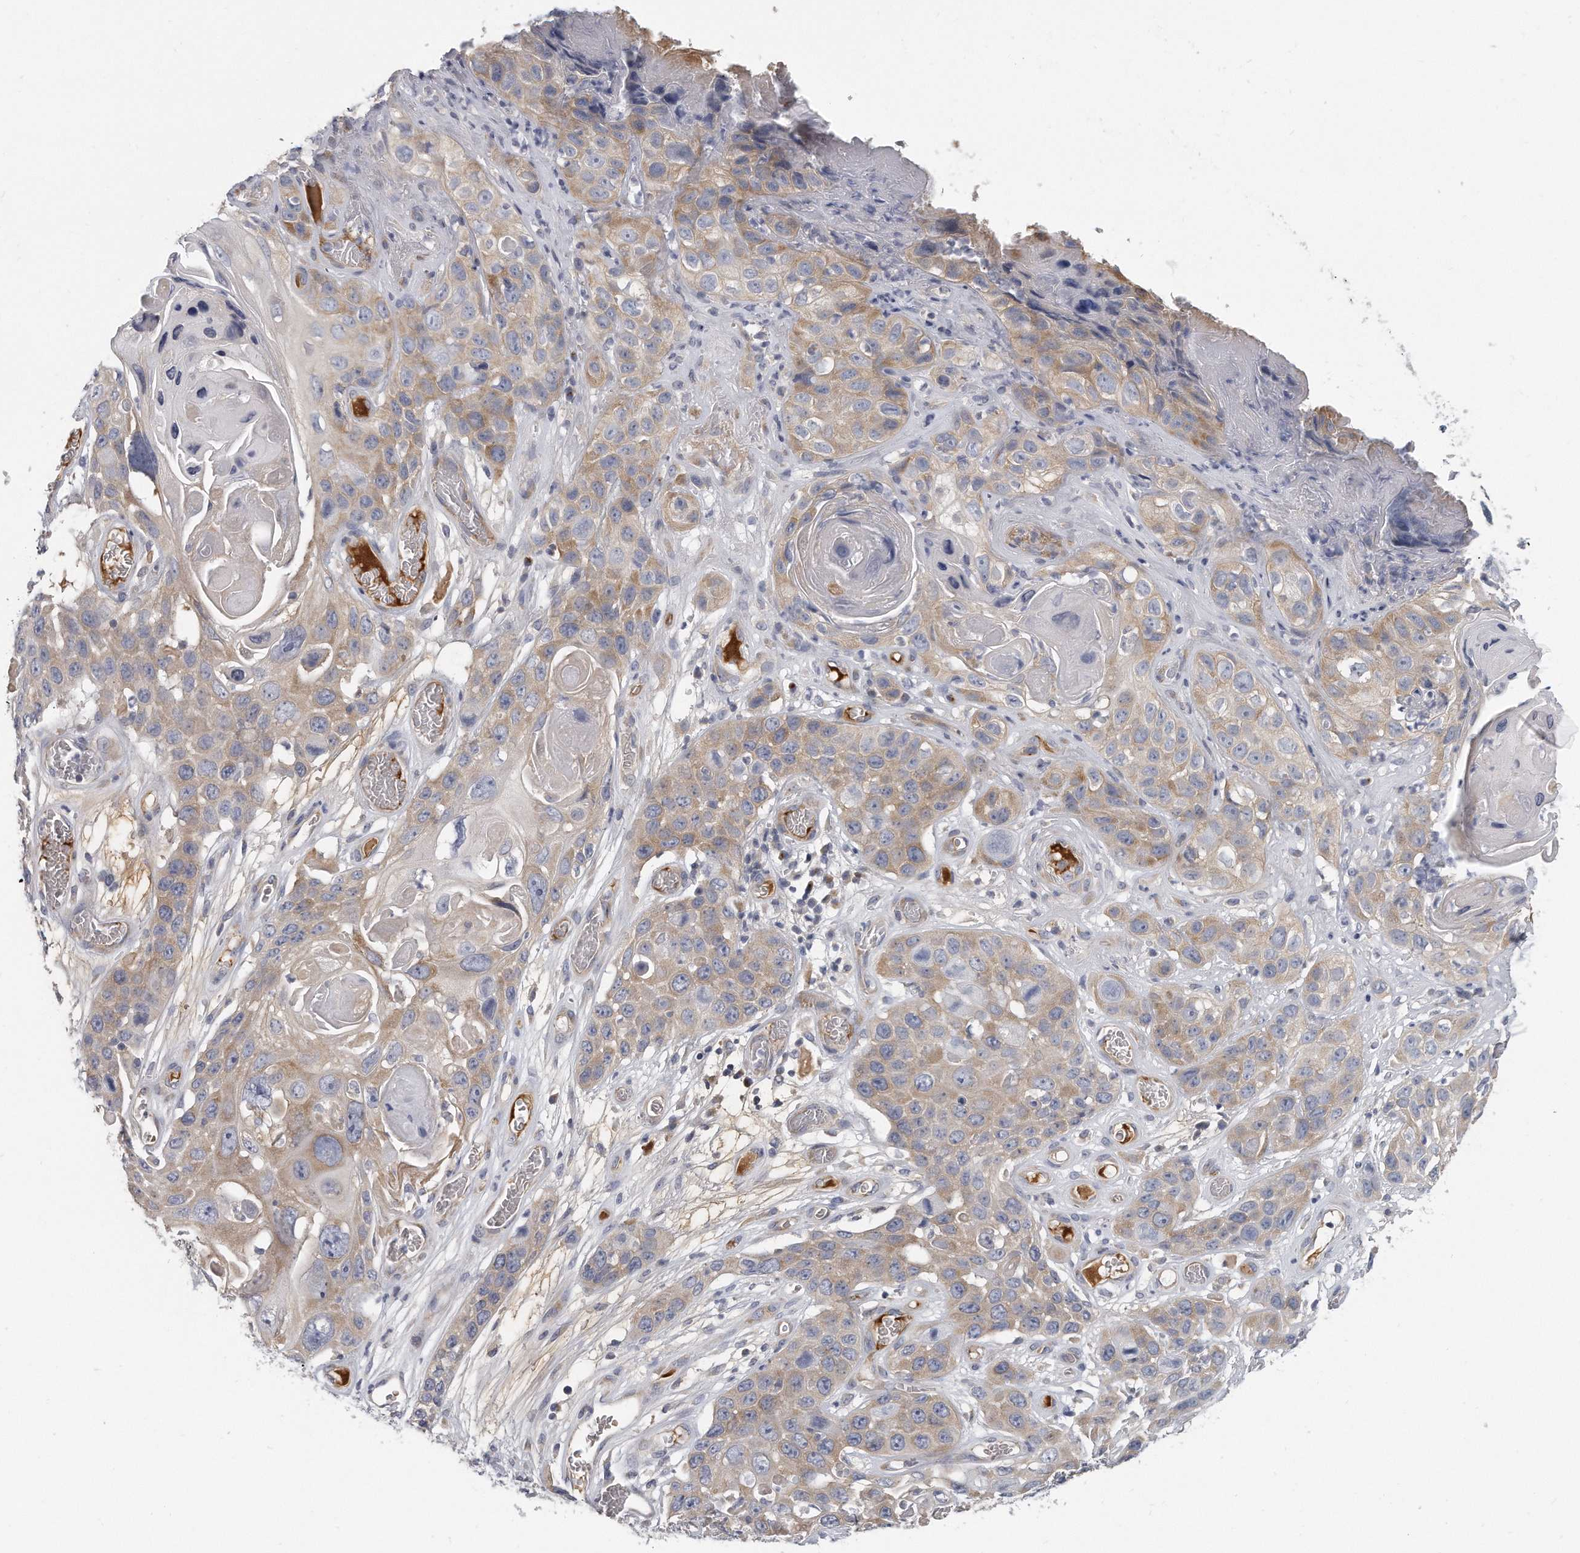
{"staining": {"intensity": "weak", "quantity": "25%-75%", "location": "cytoplasmic/membranous"}, "tissue": "skin cancer", "cell_type": "Tumor cells", "image_type": "cancer", "snomed": [{"axis": "morphology", "description": "Squamous cell carcinoma, NOS"}, {"axis": "topography", "description": "Skin"}], "caption": "Skin squamous cell carcinoma was stained to show a protein in brown. There is low levels of weak cytoplasmic/membranous staining in about 25%-75% of tumor cells. (Brightfield microscopy of DAB IHC at high magnification).", "gene": "PLEKHA6", "patient": {"sex": "male", "age": 55}}